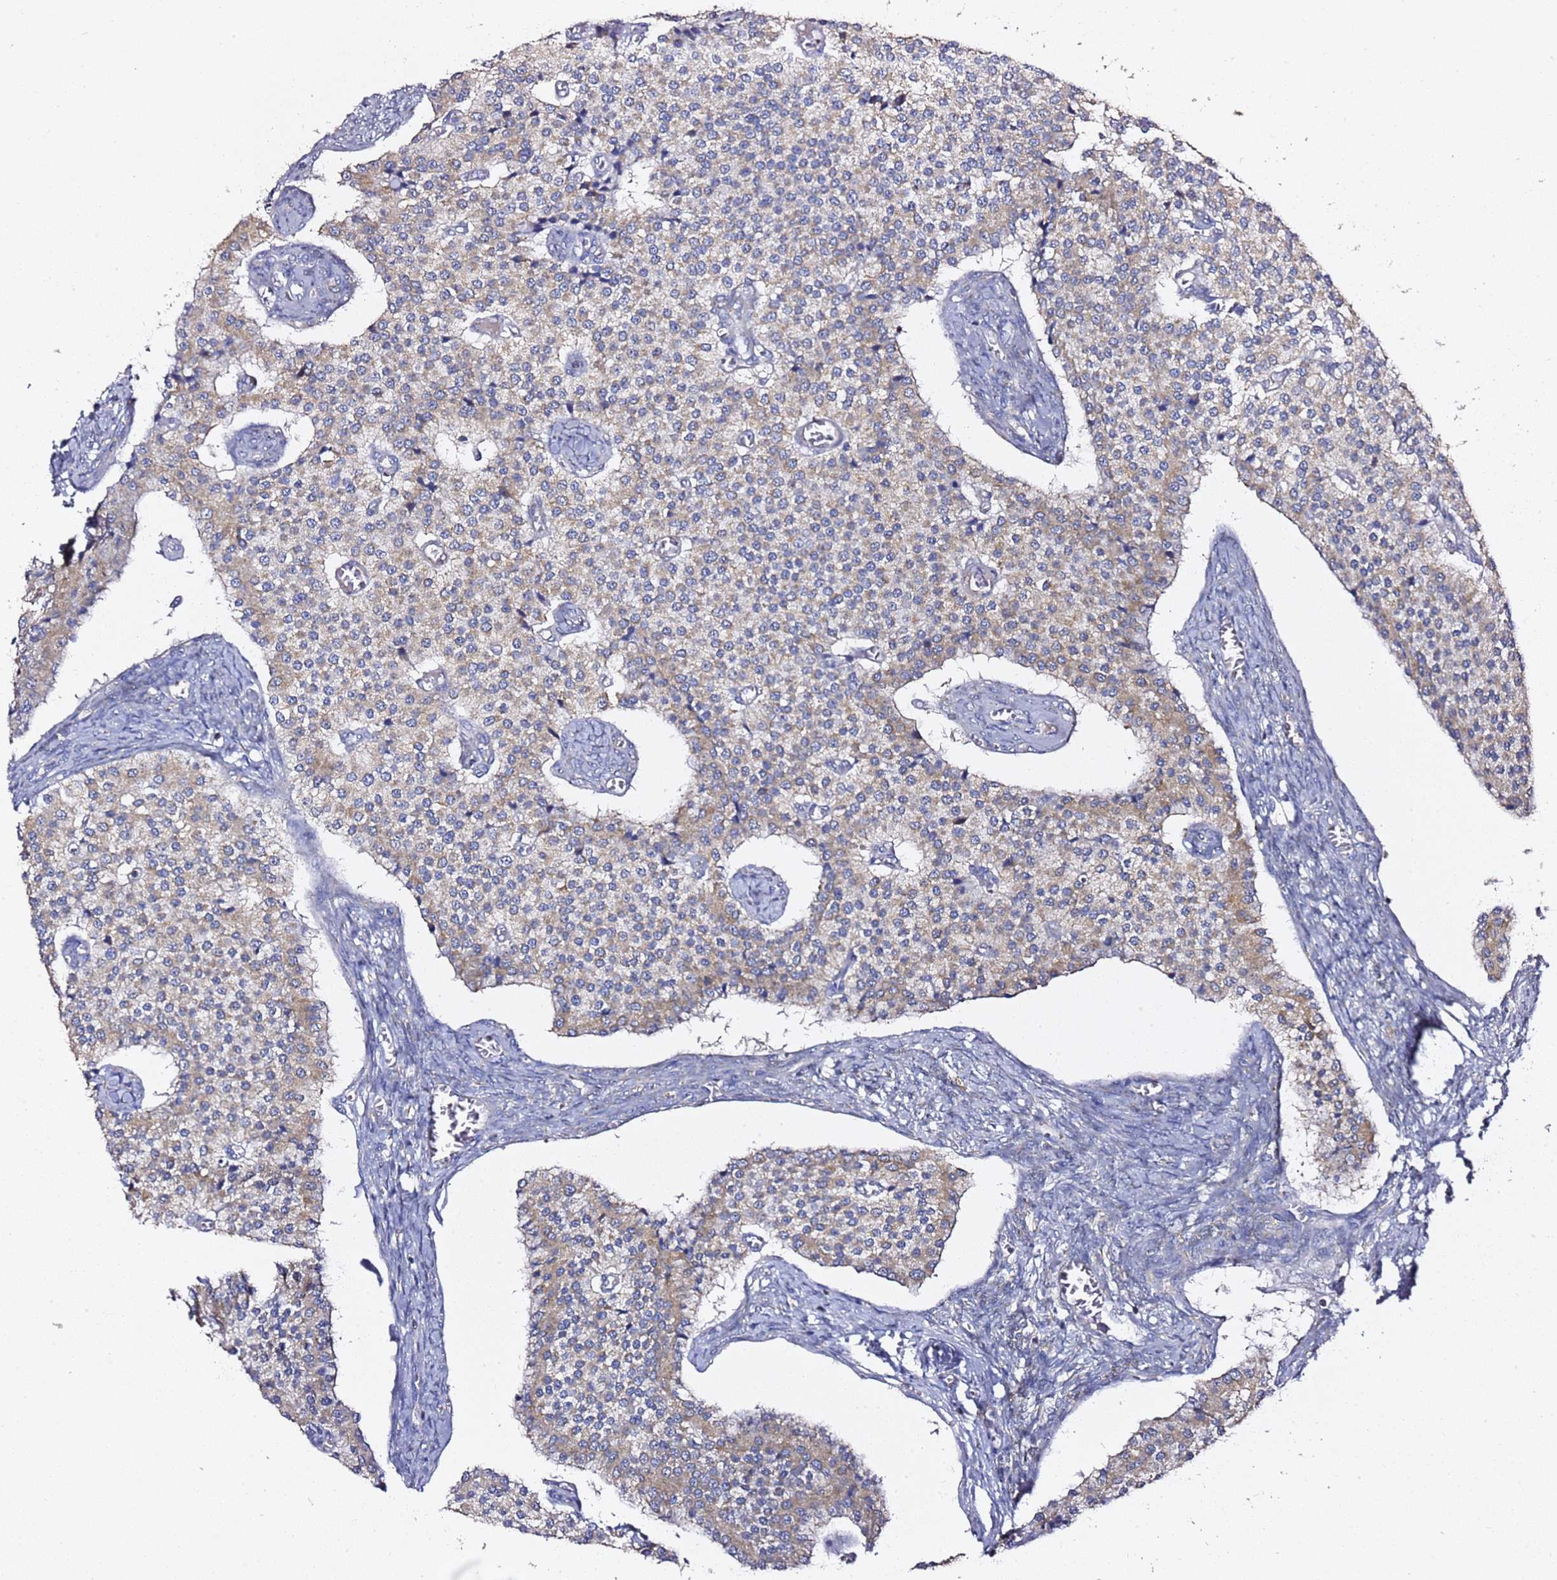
{"staining": {"intensity": "weak", "quantity": "25%-75%", "location": "cytoplasmic/membranous"}, "tissue": "carcinoid", "cell_type": "Tumor cells", "image_type": "cancer", "snomed": [{"axis": "morphology", "description": "Carcinoid, malignant, NOS"}, {"axis": "topography", "description": "Colon"}], "caption": "Protein positivity by immunohistochemistry (IHC) displays weak cytoplasmic/membranous staining in about 25%-75% of tumor cells in carcinoid.", "gene": "C19orf12", "patient": {"sex": "female", "age": 52}}